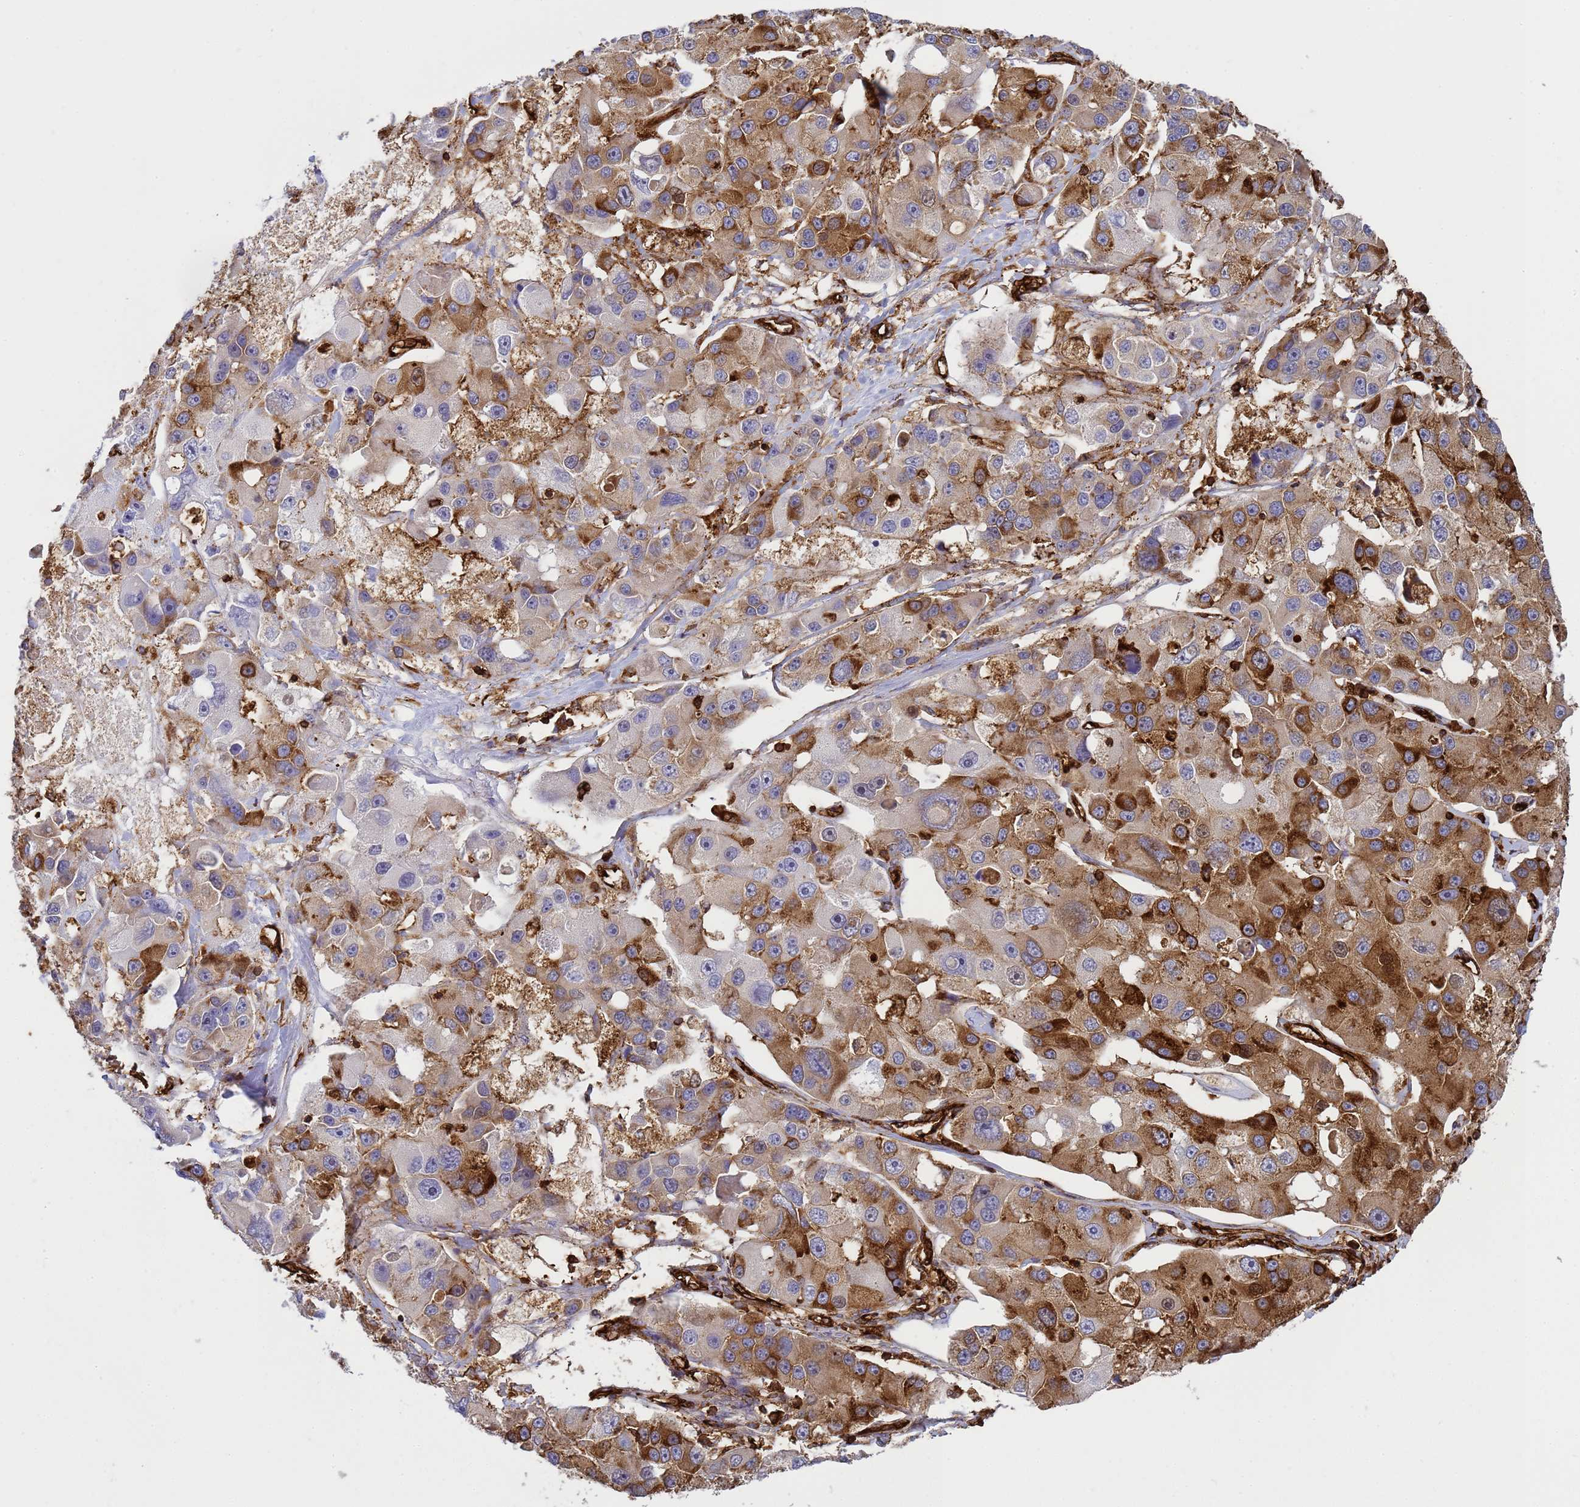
{"staining": {"intensity": "moderate", "quantity": "25%-75%", "location": "cytoplasmic/membranous"}, "tissue": "lung cancer", "cell_type": "Tumor cells", "image_type": "cancer", "snomed": [{"axis": "morphology", "description": "Adenocarcinoma, NOS"}, {"axis": "topography", "description": "Lung"}], "caption": "A high-resolution micrograph shows immunohistochemistry staining of lung cancer (adenocarcinoma), which displays moderate cytoplasmic/membranous staining in about 25%-75% of tumor cells.", "gene": "ZBTB8OS", "patient": {"sex": "female", "age": 54}}